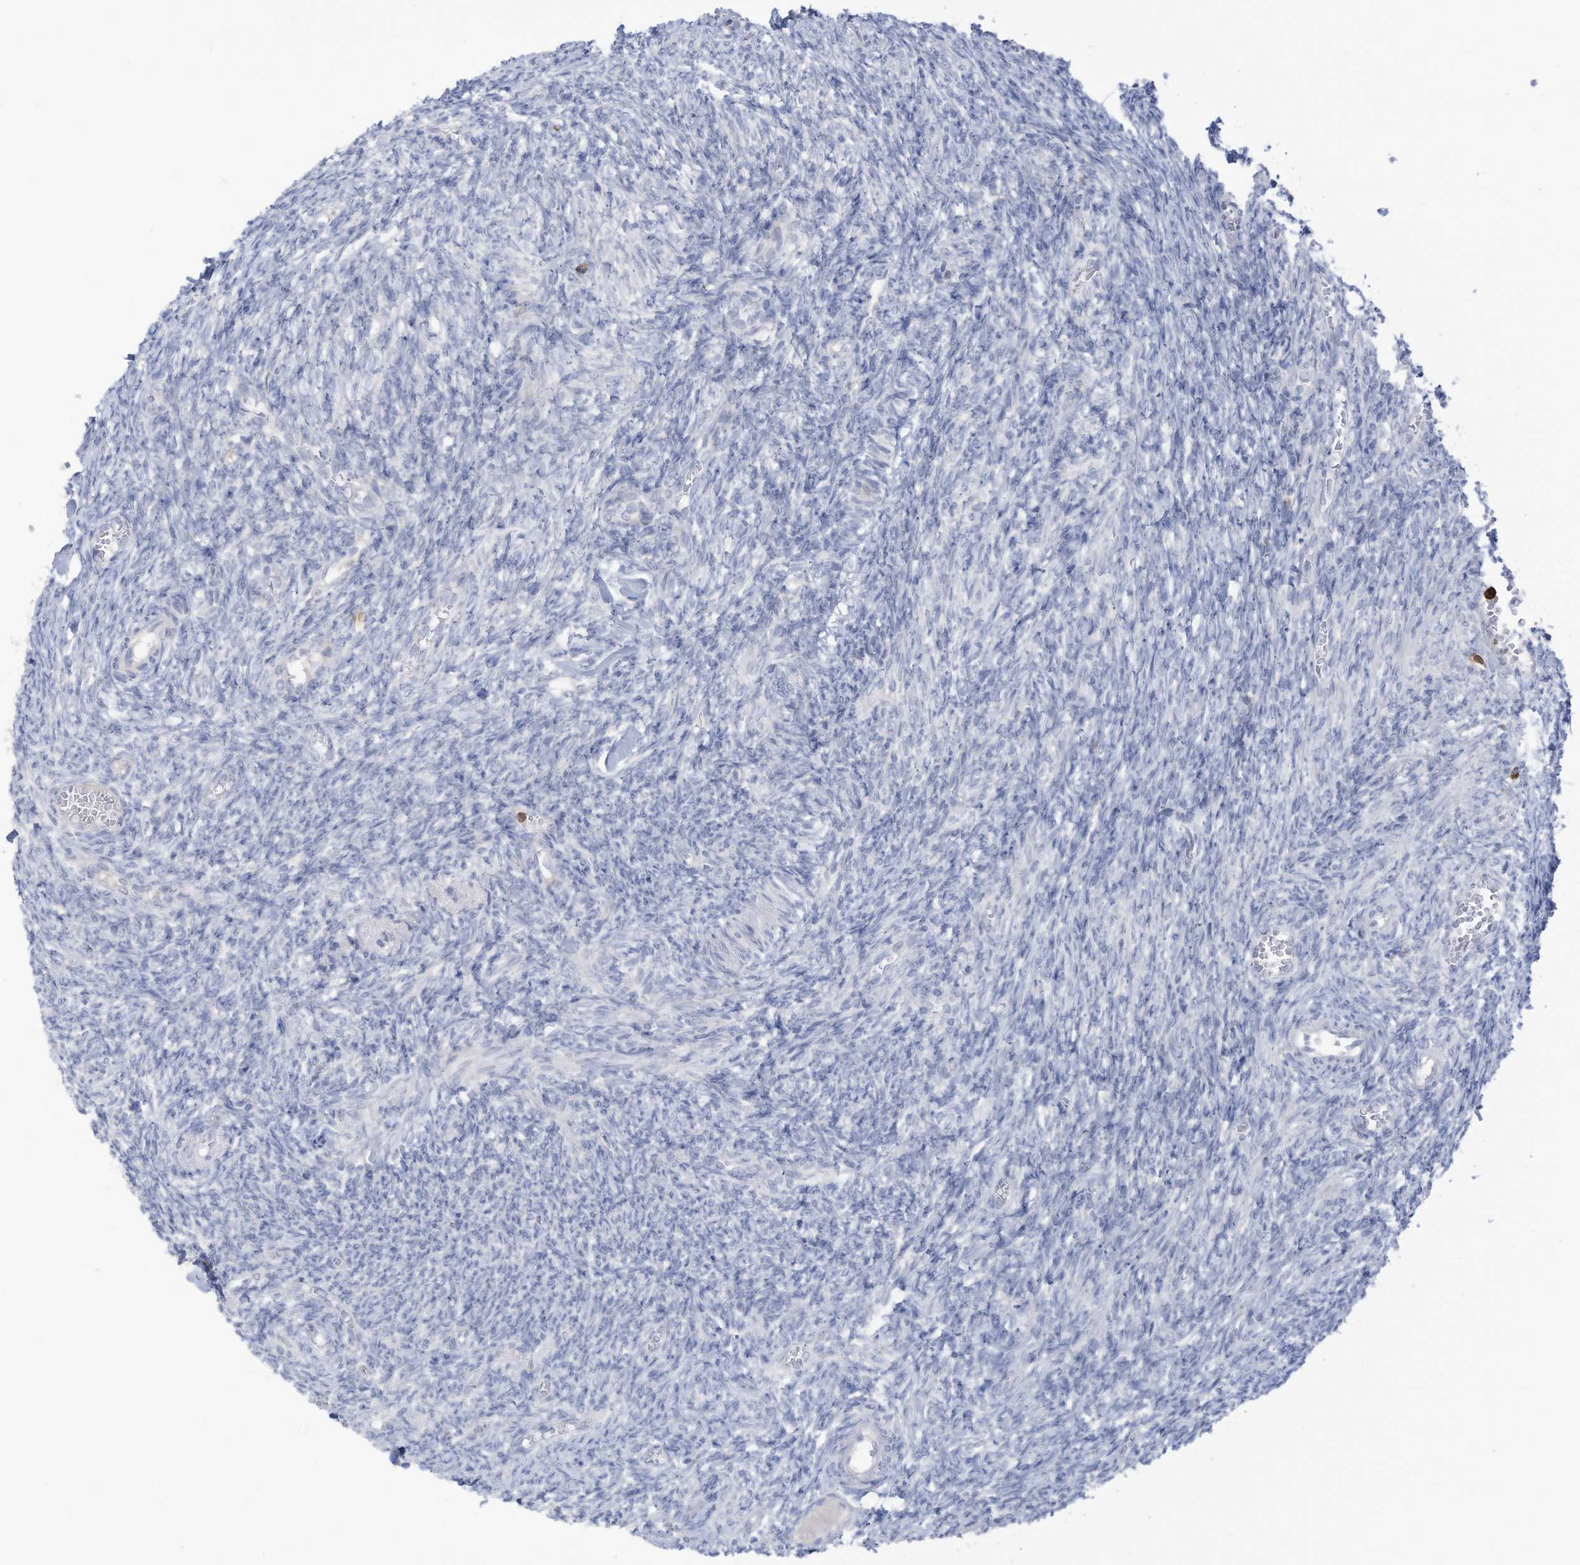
{"staining": {"intensity": "negative", "quantity": "none", "location": "none"}, "tissue": "ovary", "cell_type": "Ovarian stroma cells", "image_type": "normal", "snomed": [{"axis": "morphology", "description": "Normal tissue, NOS"}, {"axis": "topography", "description": "Ovary"}], "caption": "This is a photomicrograph of immunohistochemistry (IHC) staining of normal ovary, which shows no staining in ovarian stroma cells.", "gene": "NOTO", "patient": {"sex": "female", "age": 27}}